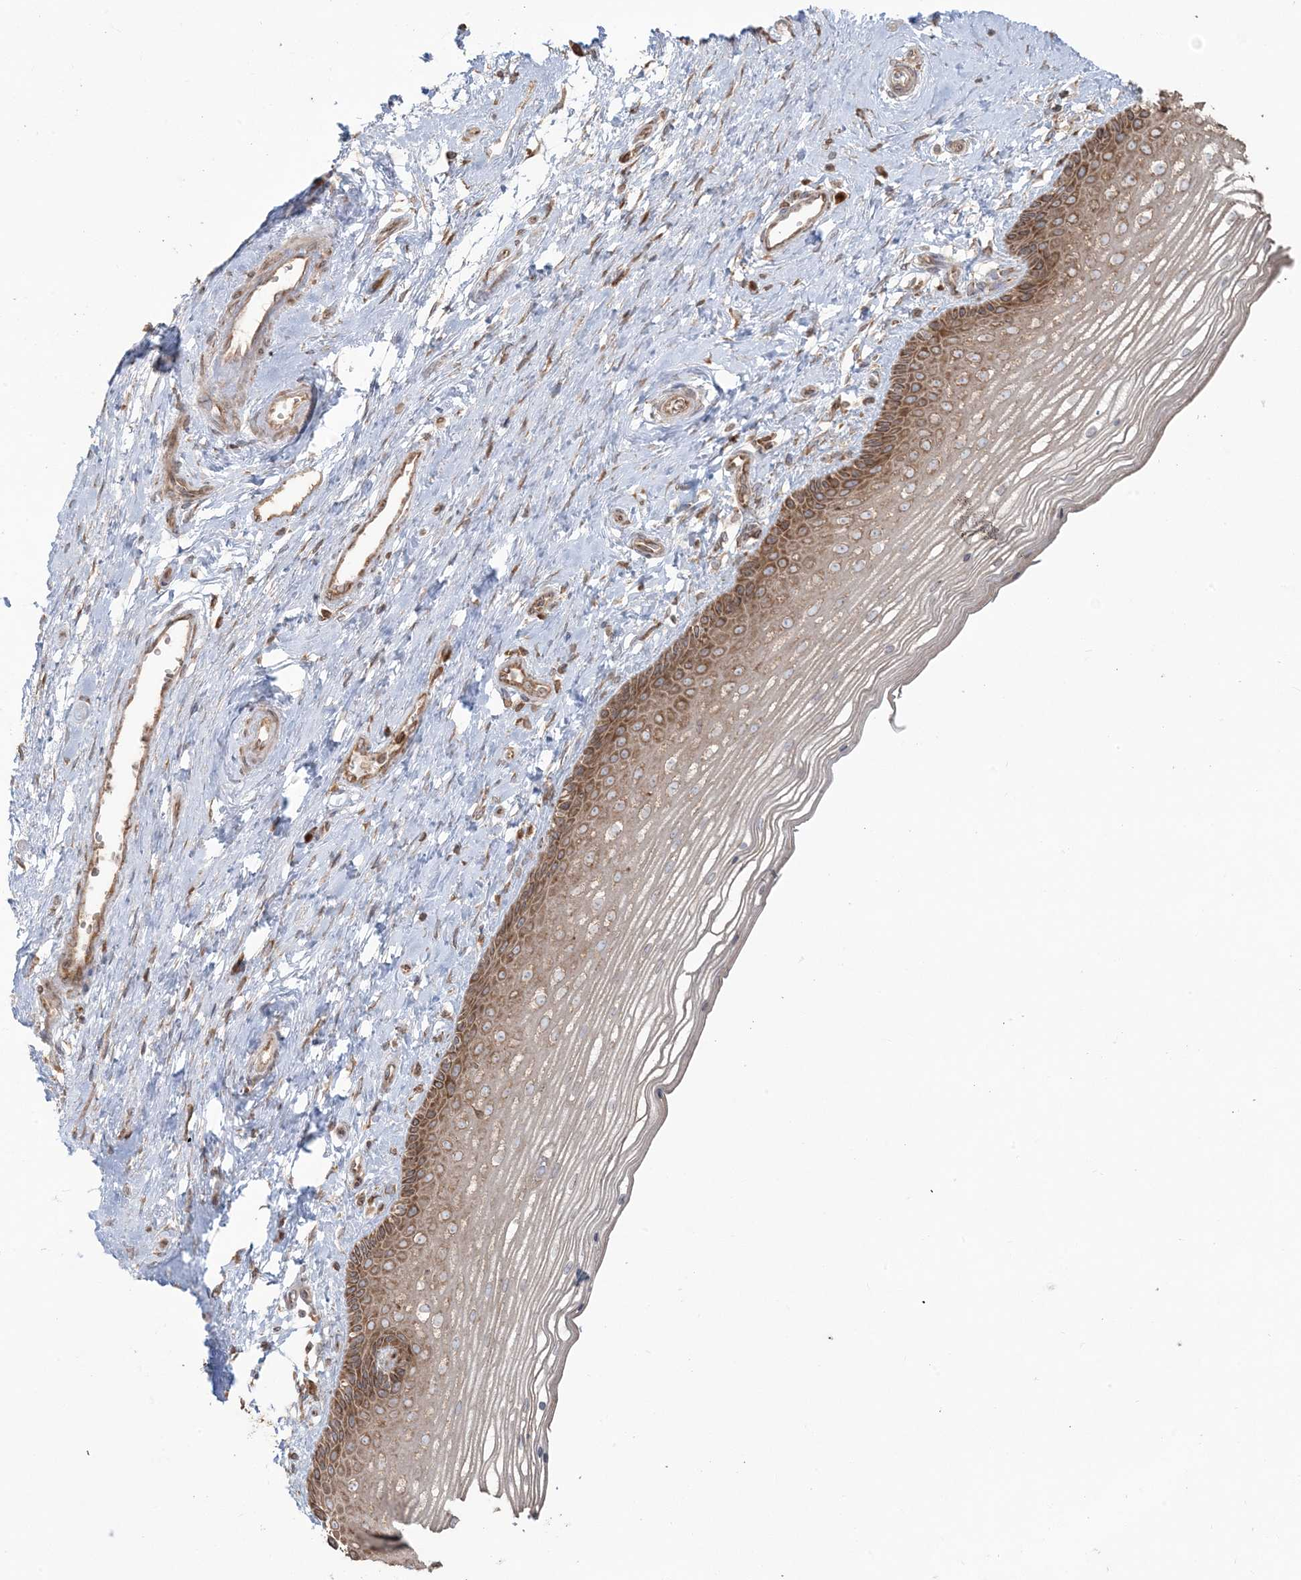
{"staining": {"intensity": "moderate", "quantity": ">75%", "location": "cytoplasmic/membranous"}, "tissue": "vagina", "cell_type": "Squamous epithelial cells", "image_type": "normal", "snomed": [{"axis": "morphology", "description": "Normal tissue, NOS"}, {"axis": "topography", "description": "Vagina"}], "caption": "An immunohistochemistry (IHC) image of benign tissue is shown. Protein staining in brown labels moderate cytoplasmic/membranous positivity in vagina within squamous epithelial cells.", "gene": "UBXN4", "patient": {"sex": "female", "age": 46}}